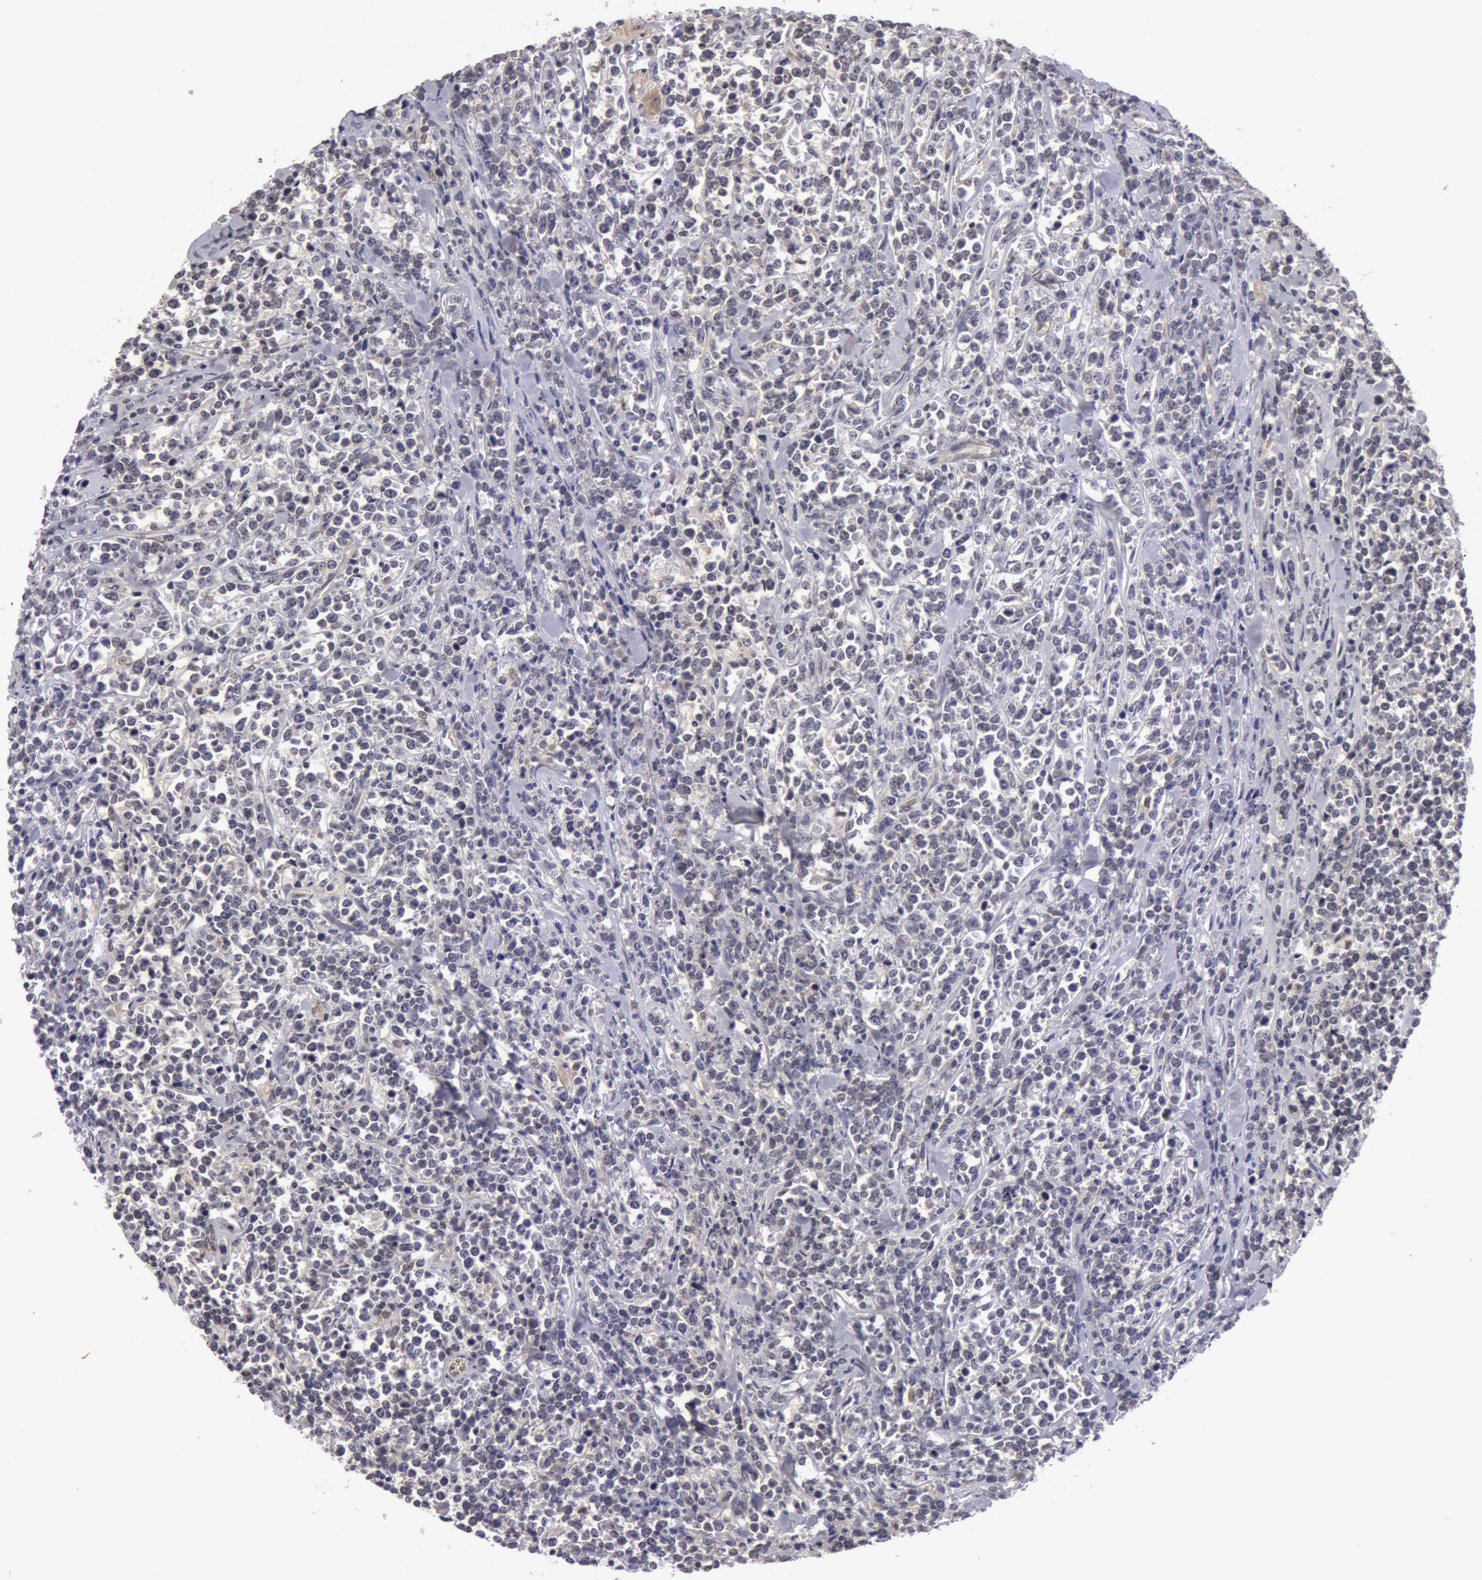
{"staining": {"intensity": "negative", "quantity": "none", "location": "none"}, "tissue": "lymphoma", "cell_type": "Tumor cells", "image_type": "cancer", "snomed": [{"axis": "morphology", "description": "Malignant lymphoma, non-Hodgkin's type, High grade"}, {"axis": "topography", "description": "Small intestine"}, {"axis": "topography", "description": "Colon"}], "caption": "Photomicrograph shows no protein expression in tumor cells of lymphoma tissue. (DAB immunohistochemistry with hematoxylin counter stain).", "gene": "SYTL4", "patient": {"sex": "male", "age": 8}}